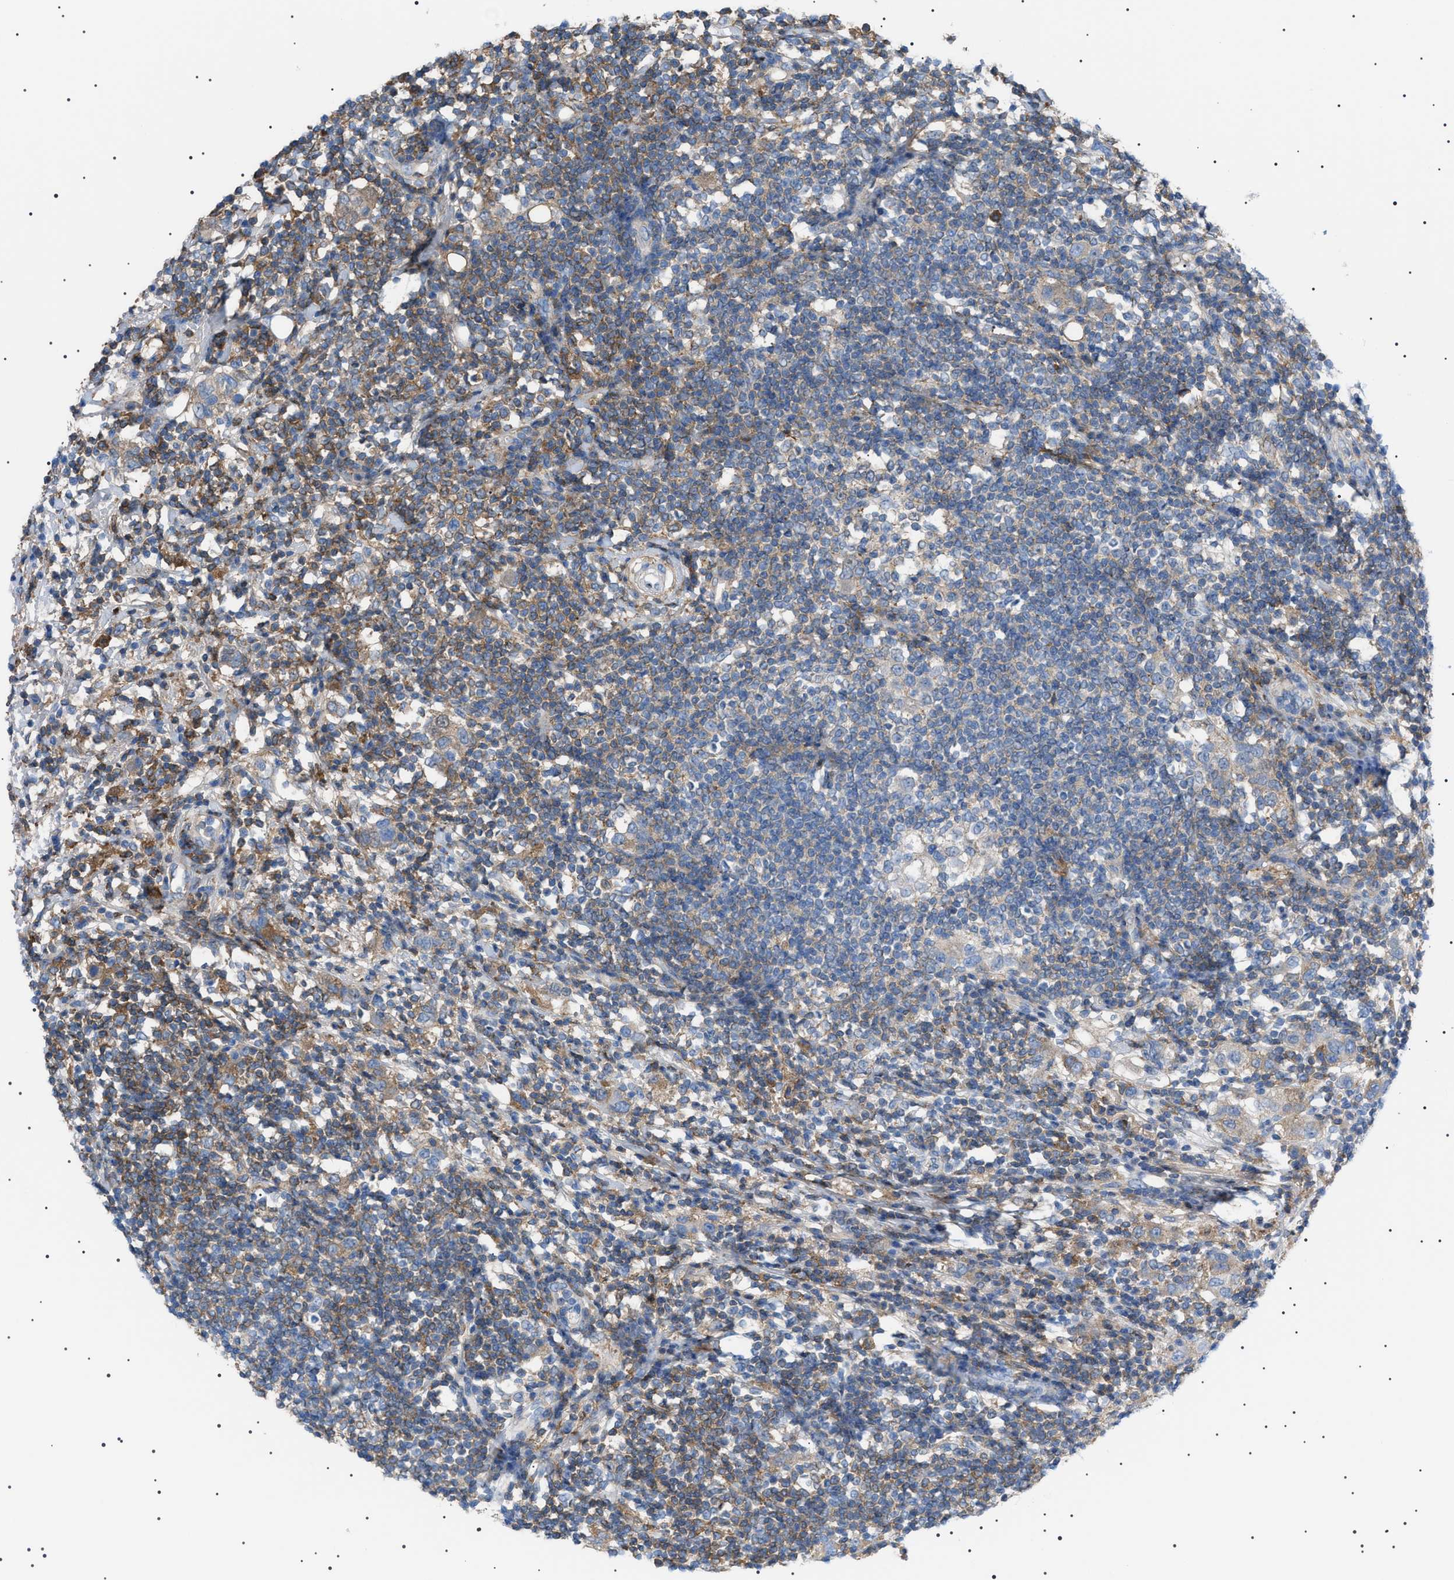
{"staining": {"intensity": "moderate", "quantity": "<25%", "location": "cytoplasmic/membranous"}, "tissue": "breast cancer", "cell_type": "Tumor cells", "image_type": "cancer", "snomed": [{"axis": "morphology", "description": "Duct carcinoma"}, {"axis": "topography", "description": "Breast"}], "caption": "A micrograph of invasive ductal carcinoma (breast) stained for a protein demonstrates moderate cytoplasmic/membranous brown staining in tumor cells.", "gene": "LPA", "patient": {"sex": "female", "age": 50}}